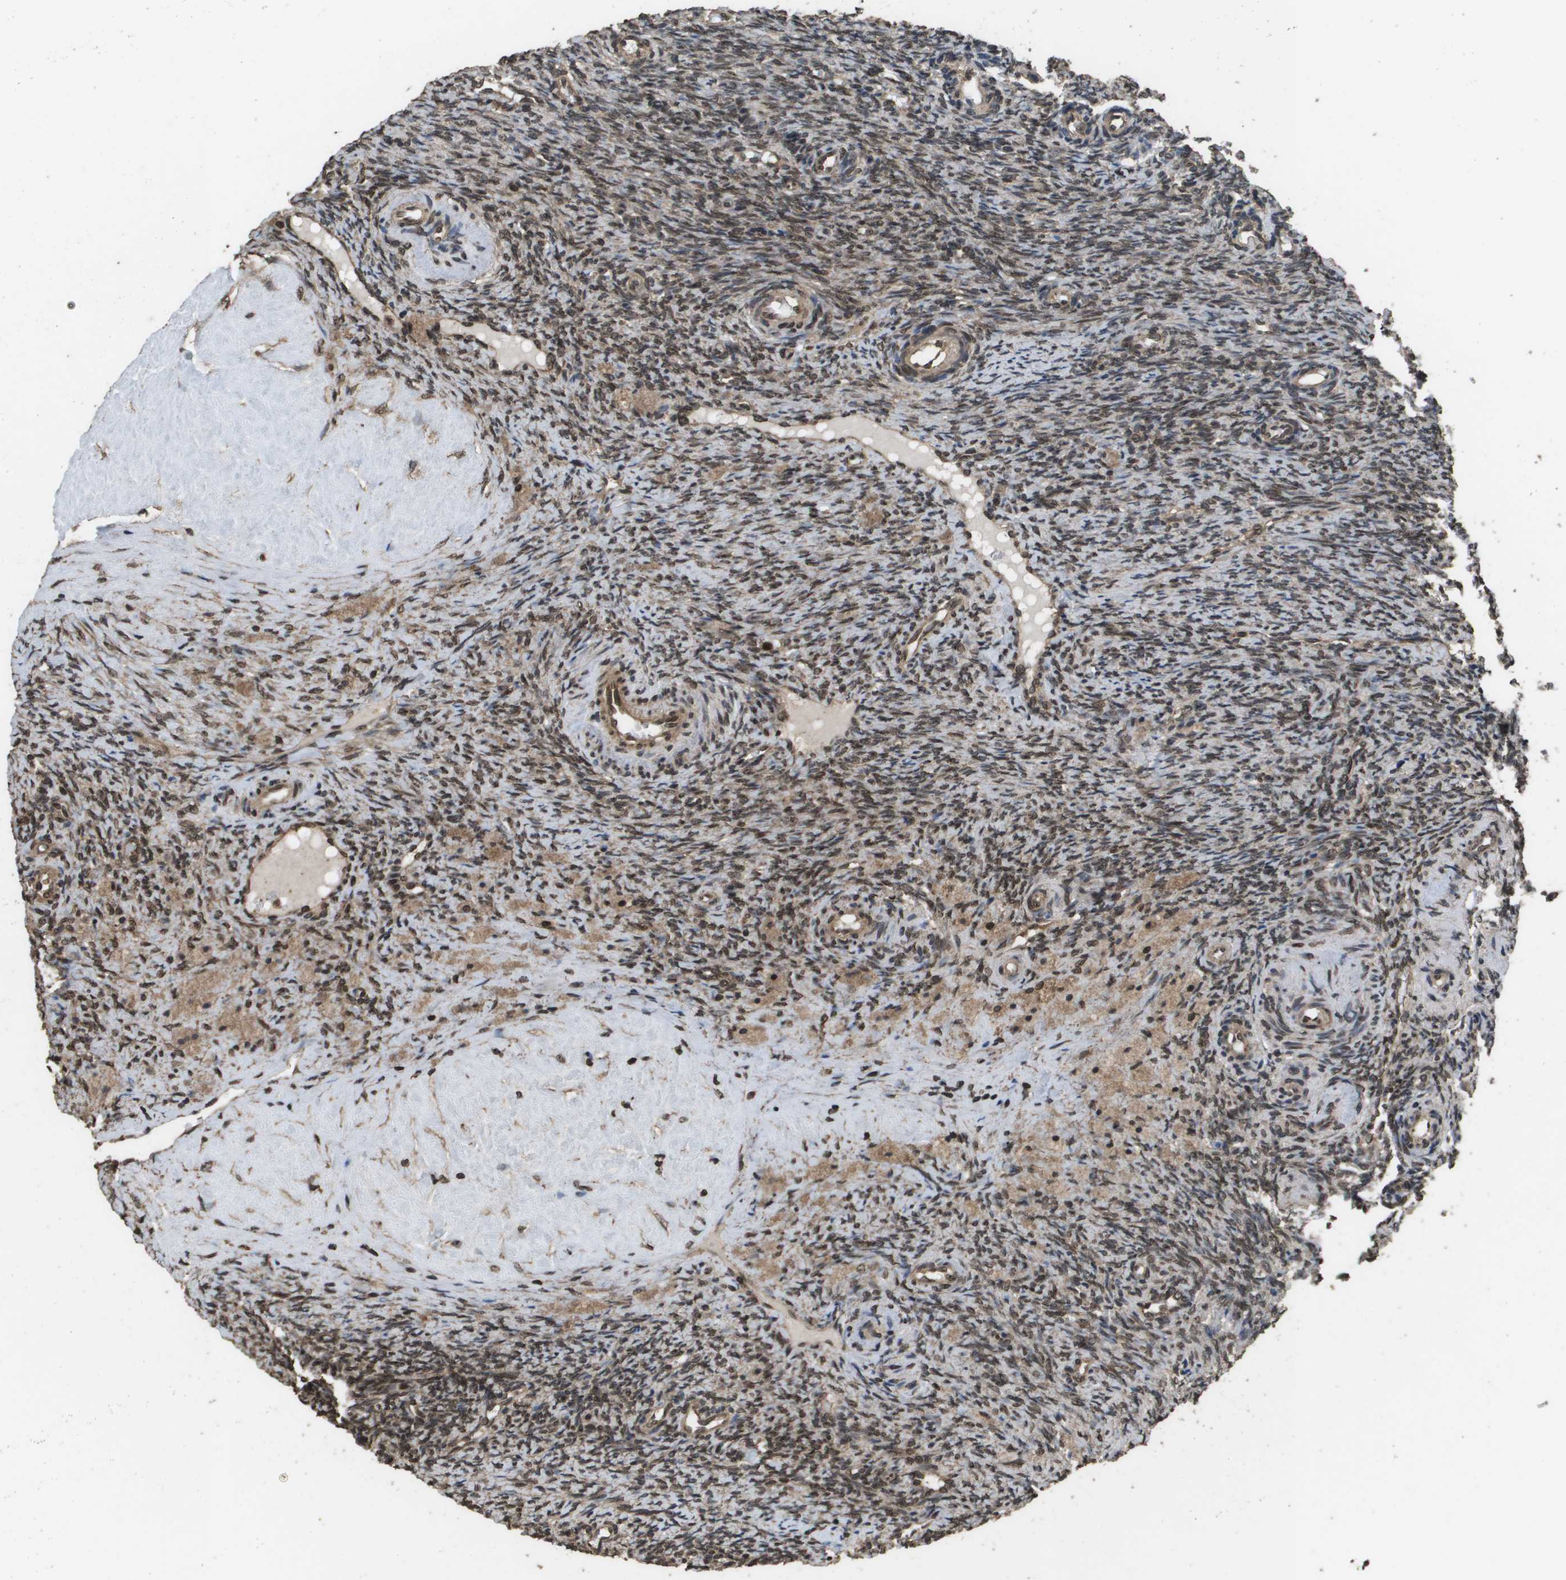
{"staining": {"intensity": "moderate", "quantity": ">75%", "location": "cytoplasmic/membranous,nuclear"}, "tissue": "ovary", "cell_type": "Ovarian stroma cells", "image_type": "normal", "snomed": [{"axis": "morphology", "description": "Normal tissue, NOS"}, {"axis": "topography", "description": "Ovary"}], "caption": "DAB (3,3'-diaminobenzidine) immunohistochemical staining of benign human ovary exhibits moderate cytoplasmic/membranous,nuclear protein positivity in approximately >75% of ovarian stroma cells.", "gene": "AXIN2", "patient": {"sex": "female", "age": 41}}